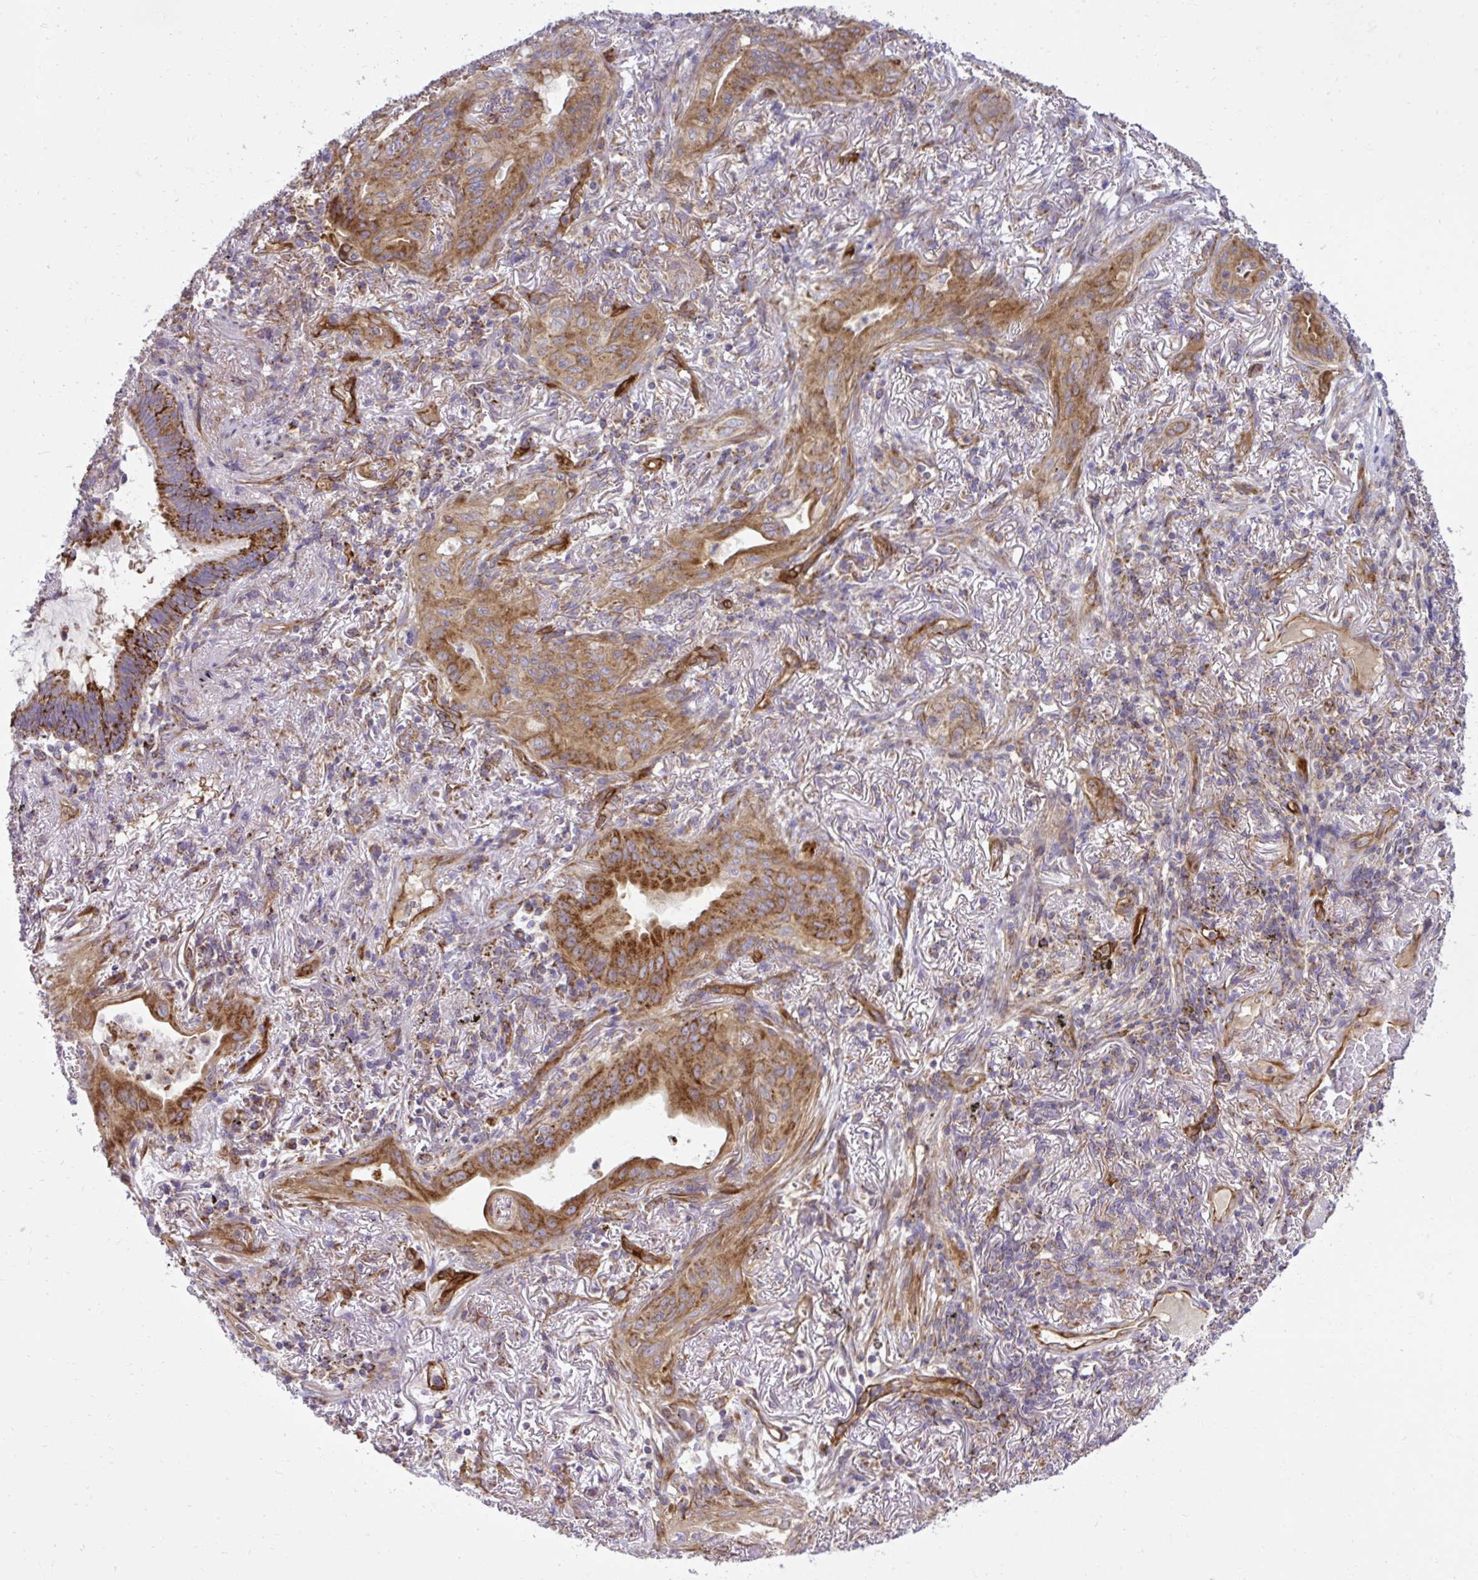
{"staining": {"intensity": "strong", "quantity": ">75%", "location": "cytoplasmic/membranous"}, "tissue": "lung cancer", "cell_type": "Tumor cells", "image_type": "cancer", "snomed": [{"axis": "morphology", "description": "Adenocarcinoma, NOS"}, {"axis": "topography", "description": "Lung"}], "caption": "A photomicrograph of lung cancer (adenocarcinoma) stained for a protein exhibits strong cytoplasmic/membranous brown staining in tumor cells.", "gene": "LIMS1", "patient": {"sex": "male", "age": 77}}